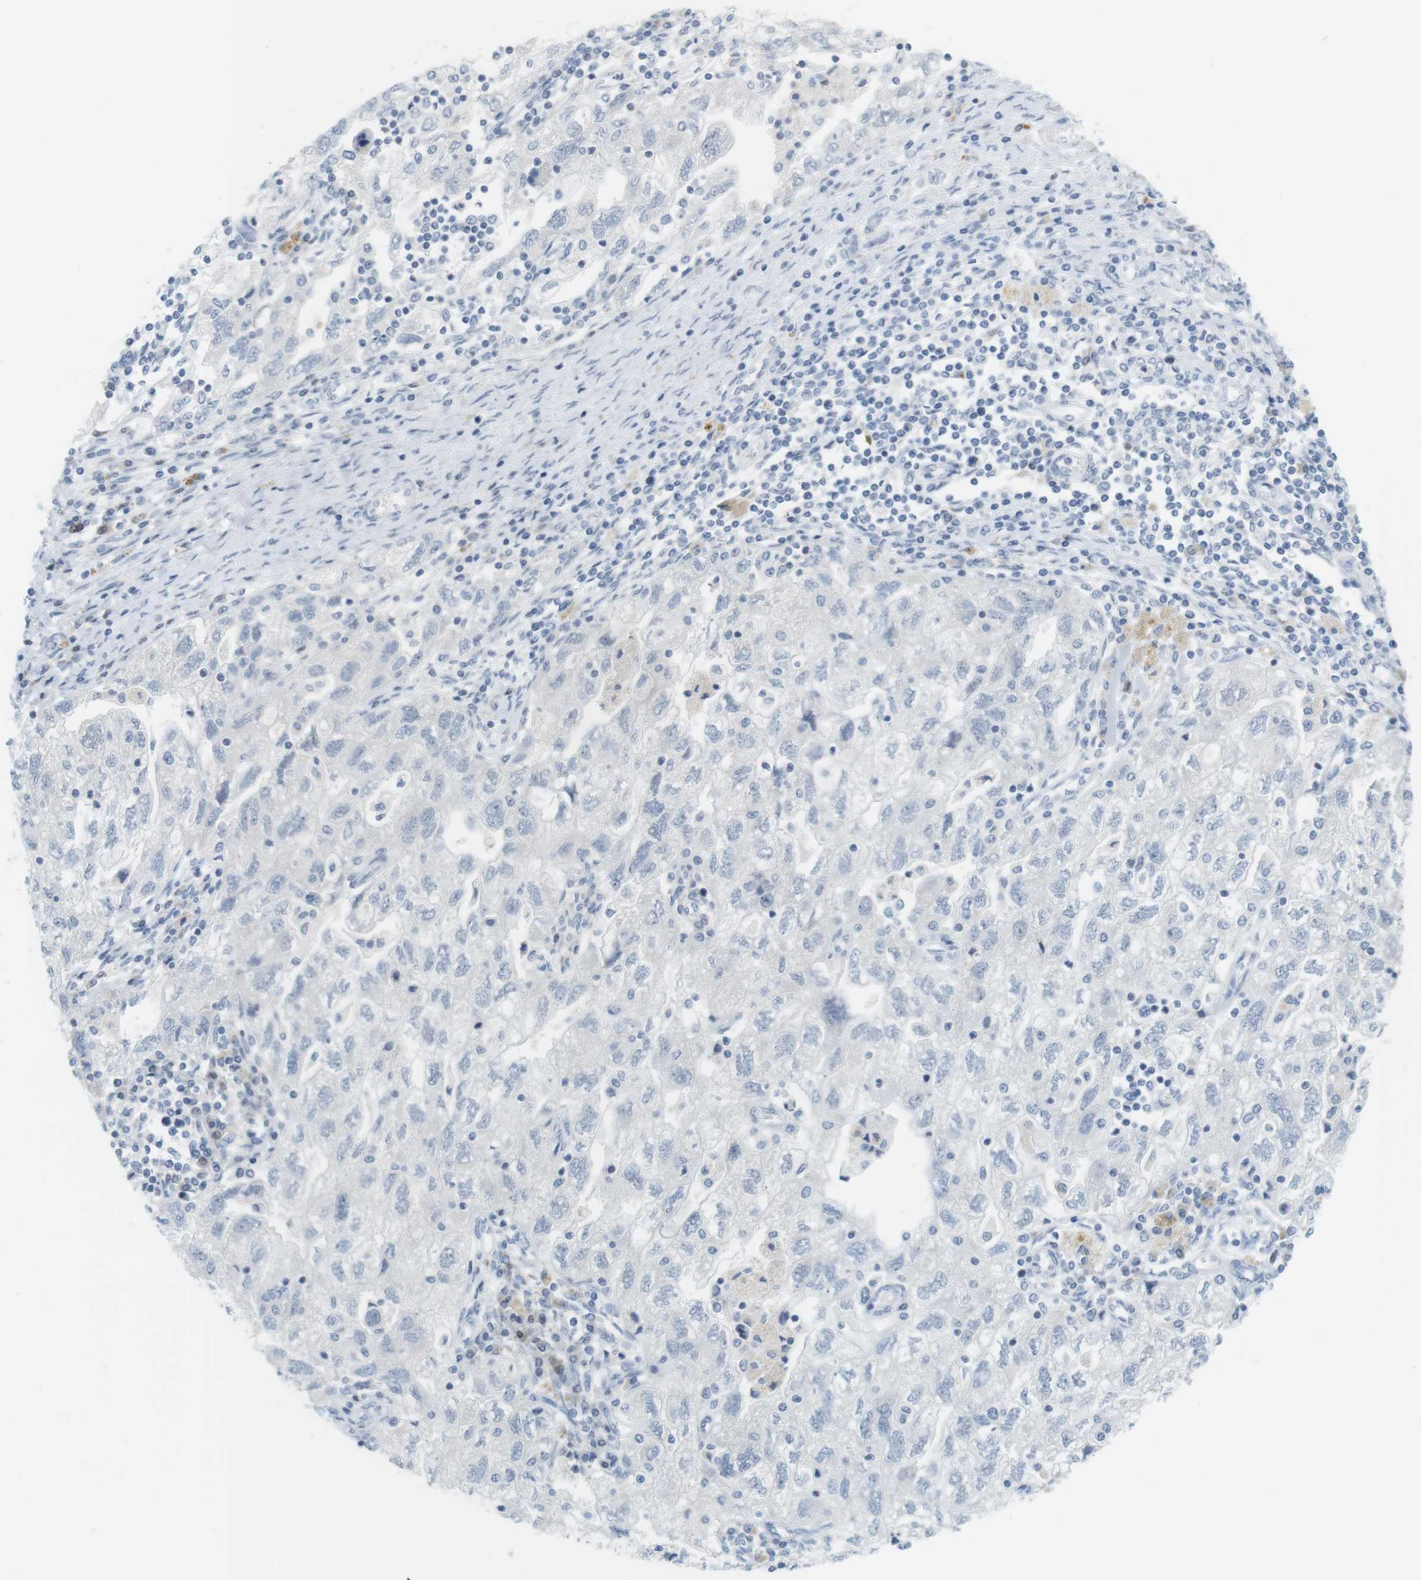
{"staining": {"intensity": "negative", "quantity": "none", "location": "none"}, "tissue": "ovarian cancer", "cell_type": "Tumor cells", "image_type": "cancer", "snomed": [{"axis": "morphology", "description": "Carcinoma, NOS"}, {"axis": "morphology", "description": "Cystadenocarcinoma, serous, NOS"}, {"axis": "topography", "description": "Ovary"}], "caption": "The IHC histopathology image has no significant expression in tumor cells of ovarian carcinoma tissue.", "gene": "CREB3L2", "patient": {"sex": "female", "age": 69}}